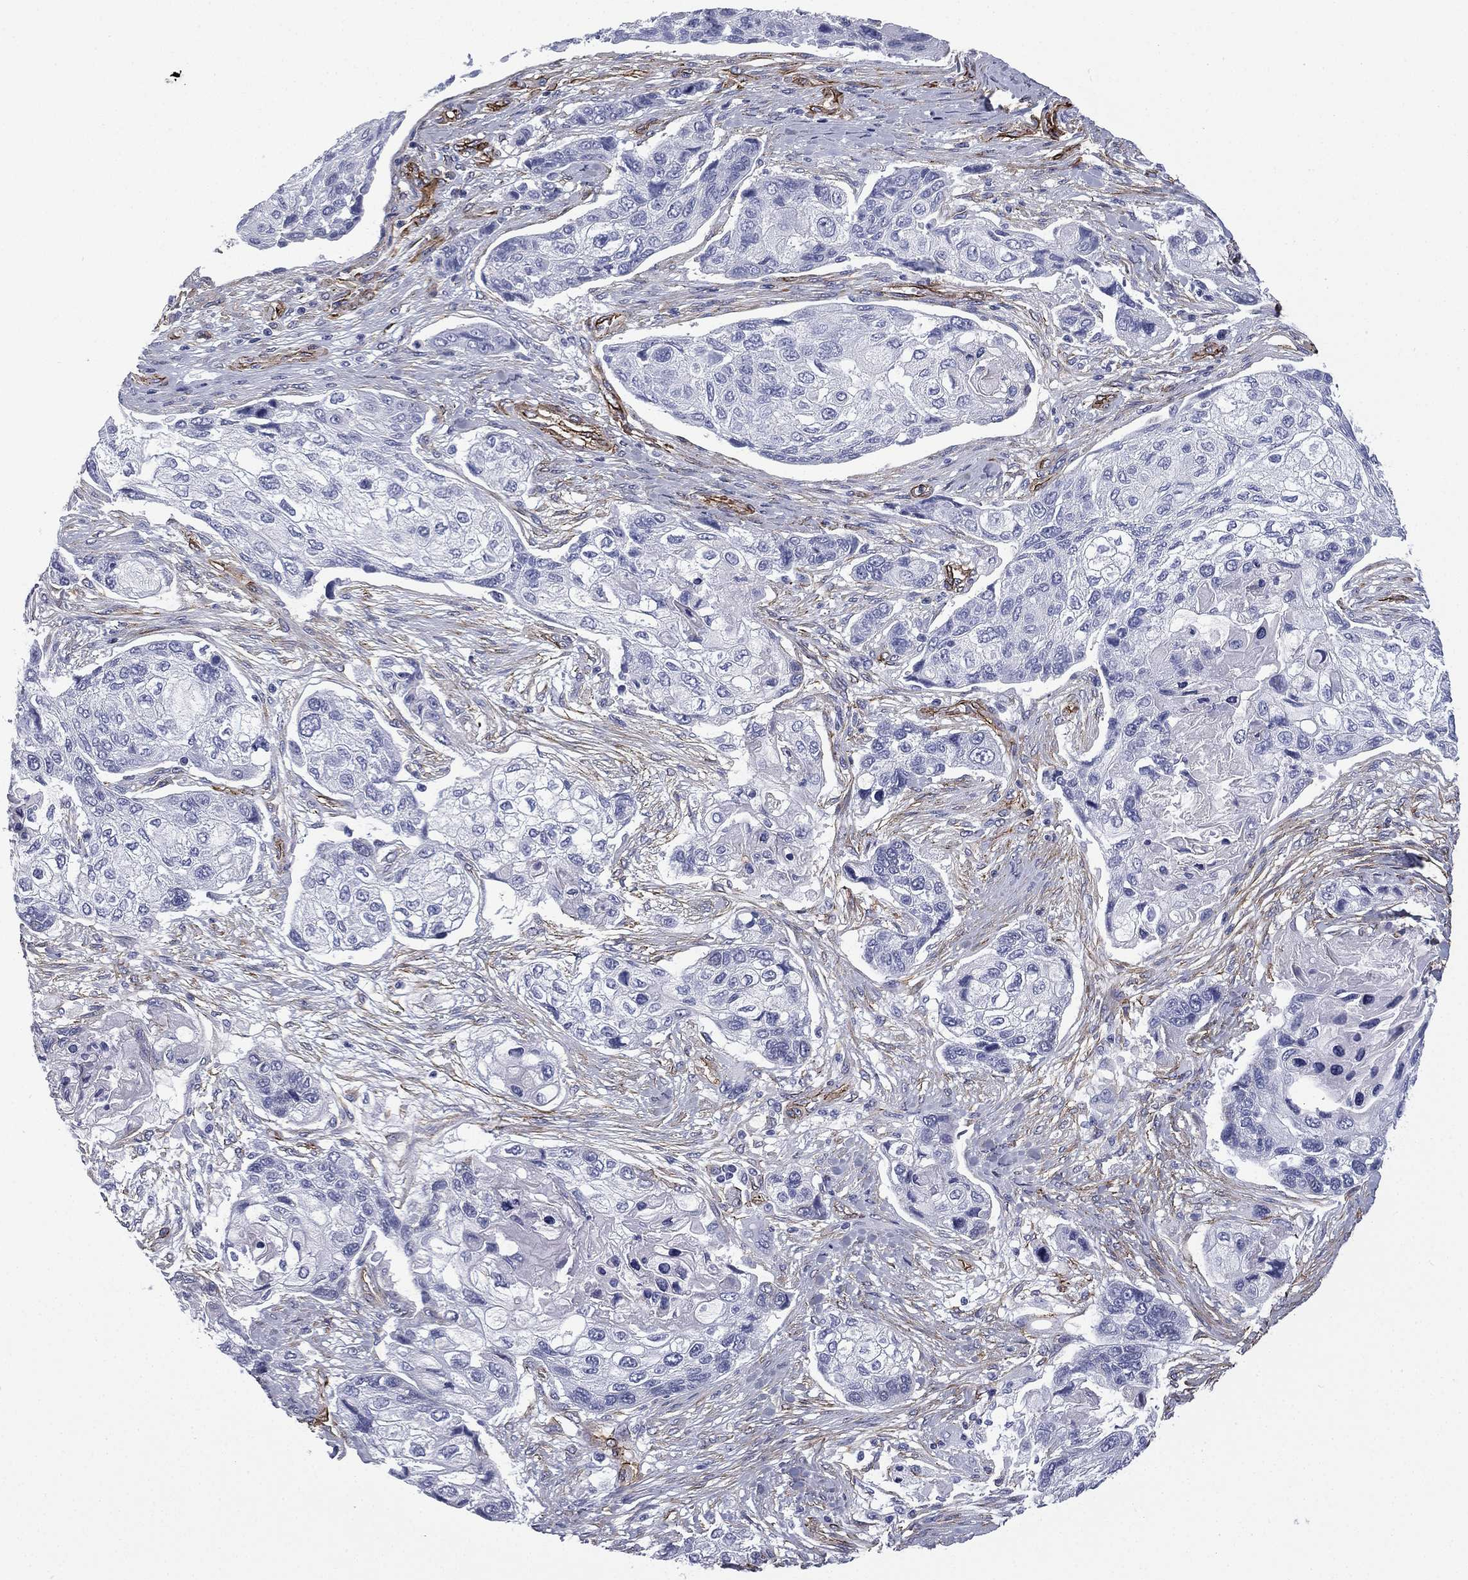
{"staining": {"intensity": "negative", "quantity": "none", "location": "none"}, "tissue": "lung cancer", "cell_type": "Tumor cells", "image_type": "cancer", "snomed": [{"axis": "morphology", "description": "Squamous cell carcinoma, NOS"}, {"axis": "topography", "description": "Lung"}], "caption": "High magnification brightfield microscopy of lung cancer (squamous cell carcinoma) stained with DAB (3,3'-diaminobenzidine) (brown) and counterstained with hematoxylin (blue): tumor cells show no significant staining.", "gene": "CAVIN3", "patient": {"sex": "male", "age": 69}}